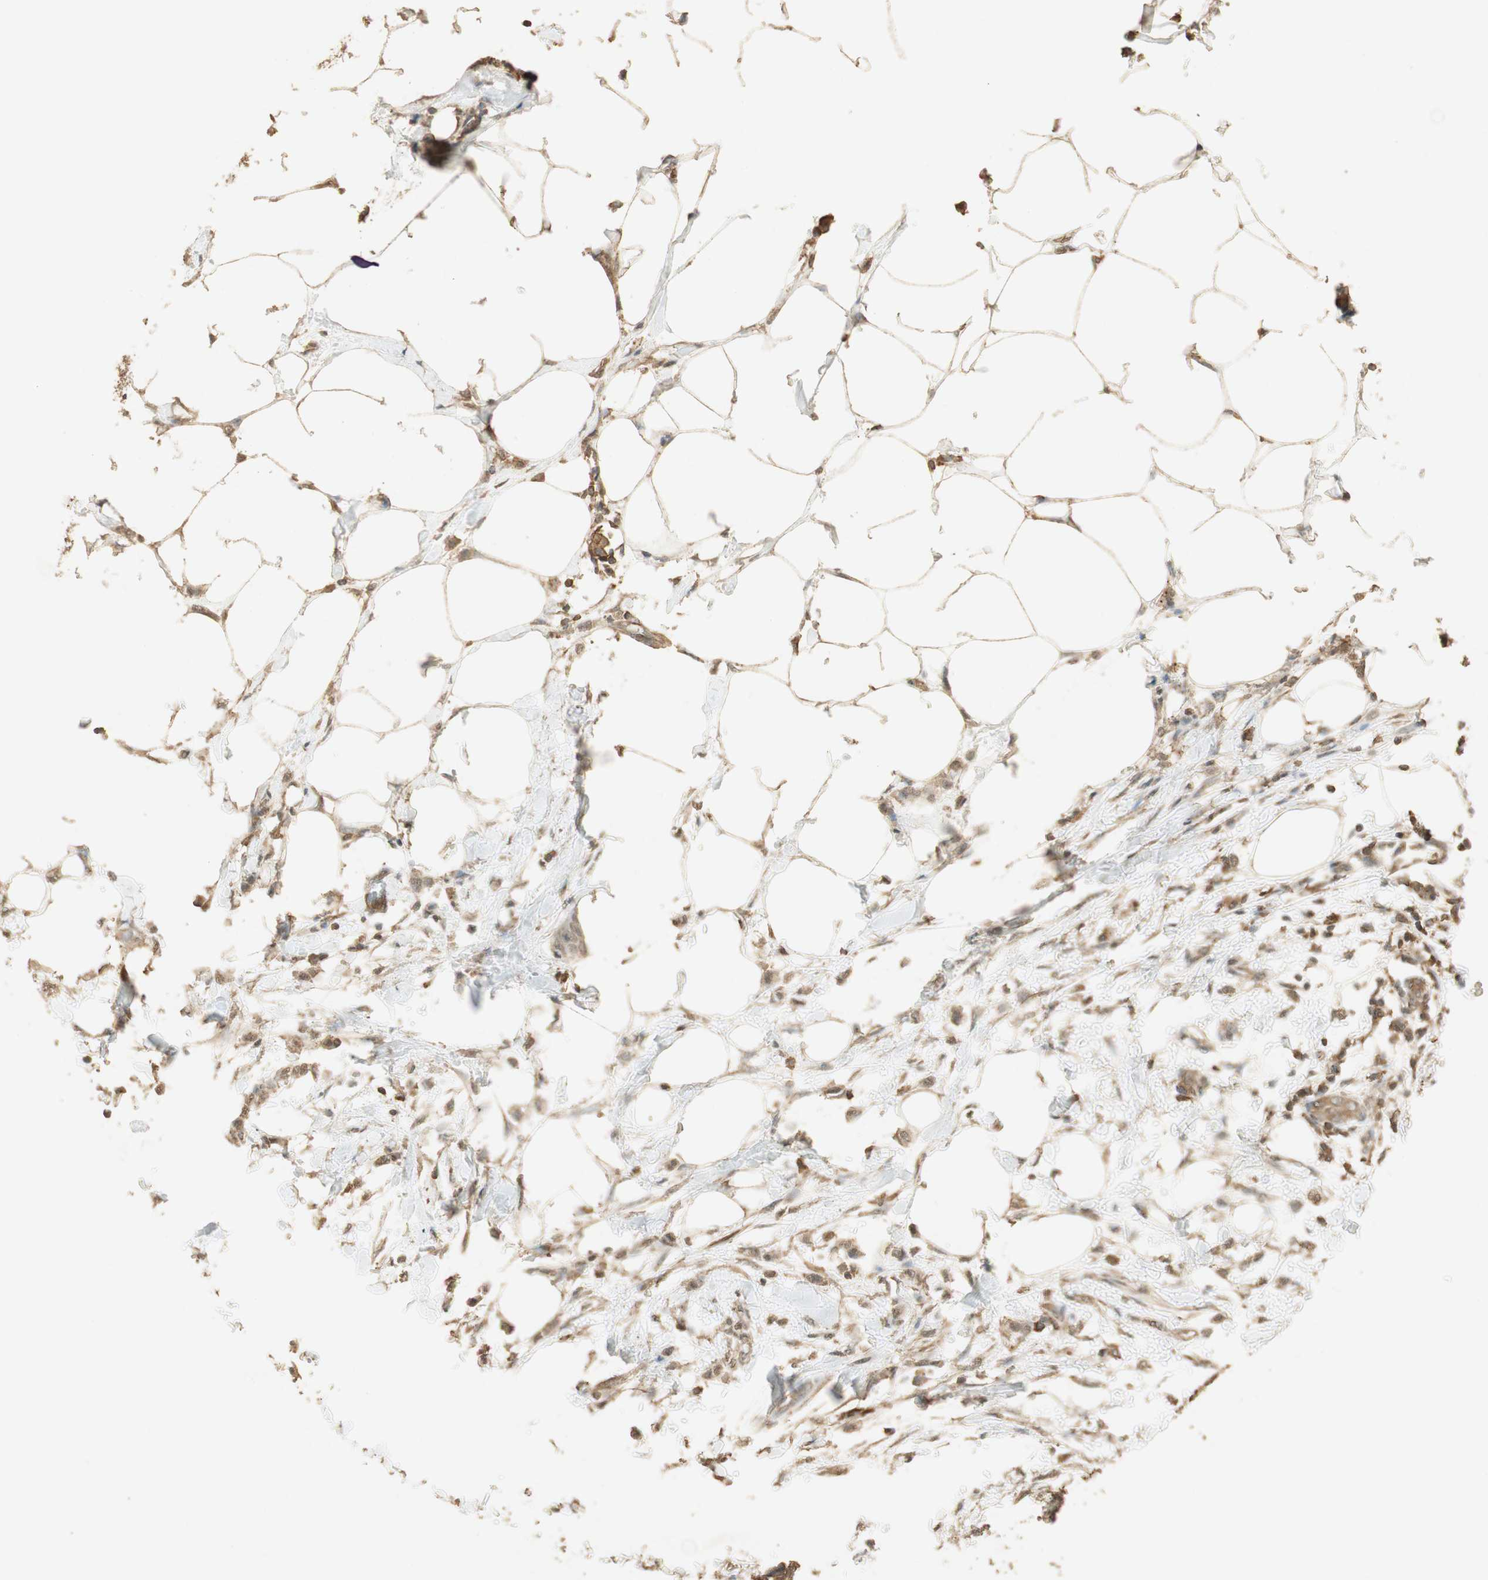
{"staining": {"intensity": "moderate", "quantity": ">75%", "location": "cytoplasmic/membranous"}, "tissue": "breast cancer", "cell_type": "Tumor cells", "image_type": "cancer", "snomed": [{"axis": "morphology", "description": "Lobular carcinoma, in situ"}, {"axis": "morphology", "description": "Lobular carcinoma"}, {"axis": "topography", "description": "Breast"}], "caption": "This micrograph displays immunohistochemistry staining of lobular carcinoma (breast), with medium moderate cytoplasmic/membranous expression in about >75% of tumor cells.", "gene": "USP2", "patient": {"sex": "female", "age": 41}}